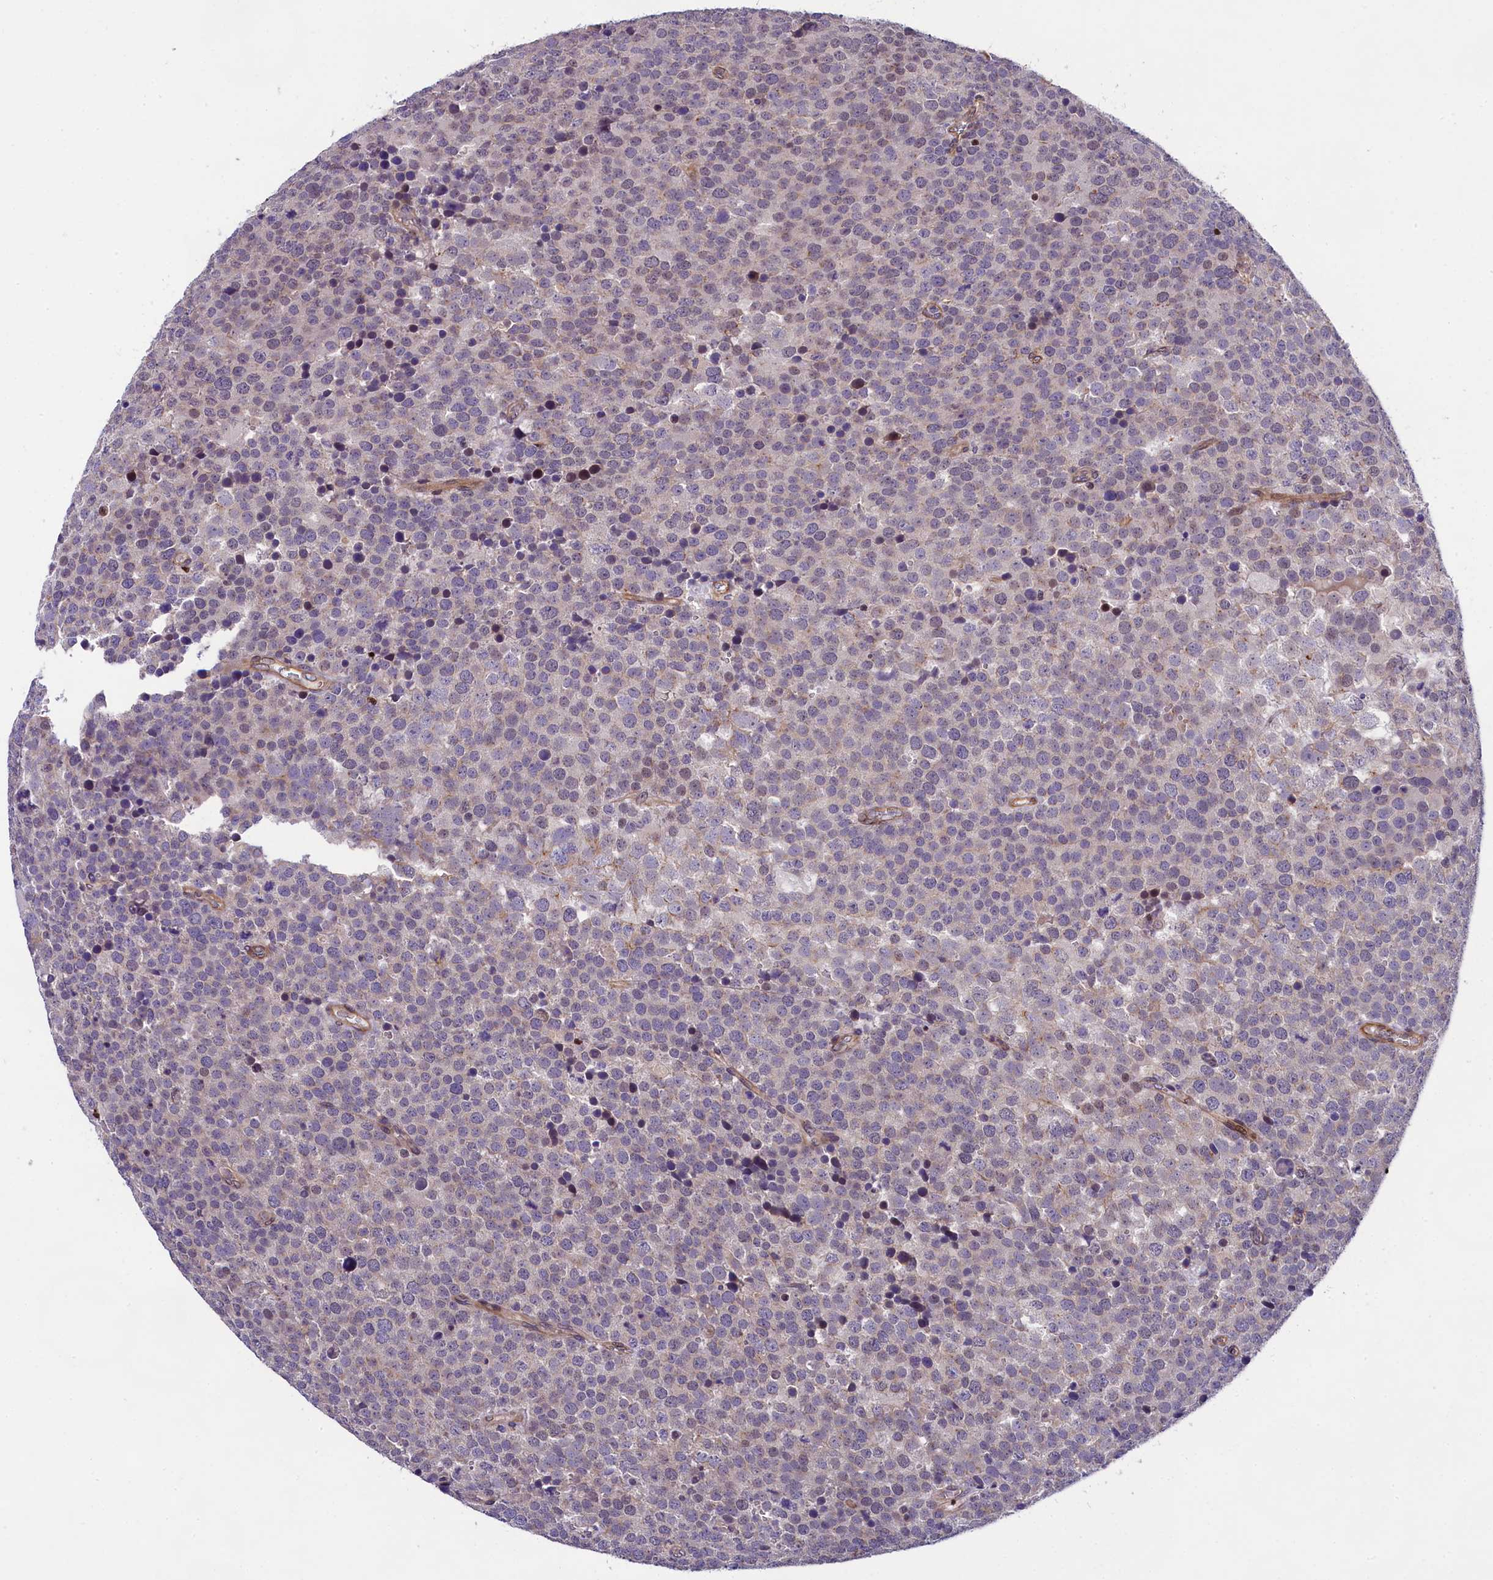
{"staining": {"intensity": "negative", "quantity": "none", "location": "none"}, "tissue": "testis cancer", "cell_type": "Tumor cells", "image_type": "cancer", "snomed": [{"axis": "morphology", "description": "Seminoma, NOS"}, {"axis": "topography", "description": "Testis"}], "caption": "Tumor cells are negative for brown protein staining in testis seminoma. (Immunohistochemistry, brightfield microscopy, high magnification).", "gene": "SP4", "patient": {"sex": "male", "age": 71}}